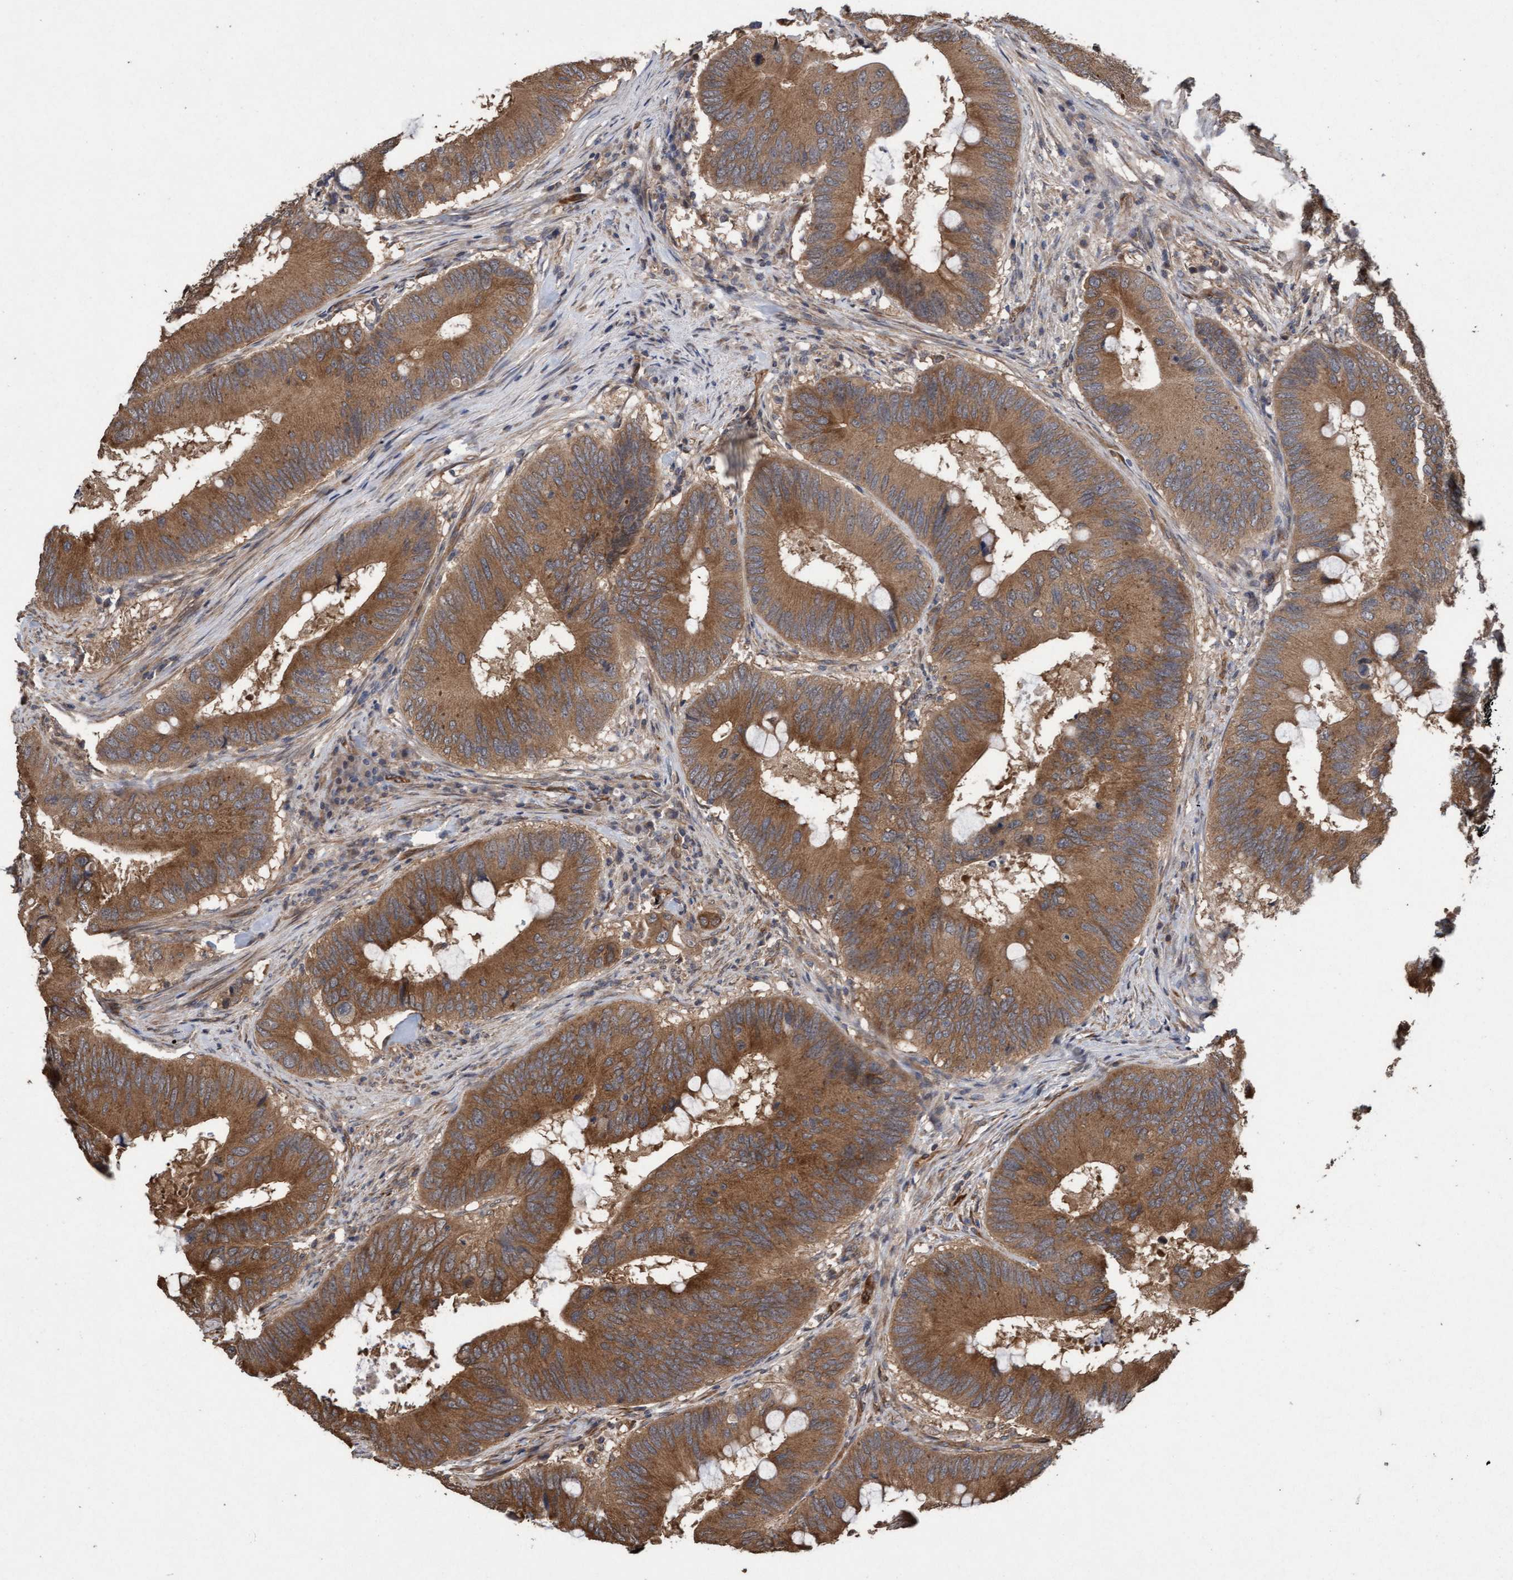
{"staining": {"intensity": "strong", "quantity": ">75%", "location": "cytoplasmic/membranous"}, "tissue": "colorectal cancer", "cell_type": "Tumor cells", "image_type": "cancer", "snomed": [{"axis": "morphology", "description": "Adenocarcinoma, NOS"}, {"axis": "topography", "description": "Colon"}], "caption": "Brown immunohistochemical staining in colorectal adenocarcinoma reveals strong cytoplasmic/membranous staining in approximately >75% of tumor cells. Ihc stains the protein of interest in brown and the nuclei are stained blue.", "gene": "CDC42EP4", "patient": {"sex": "male", "age": 71}}